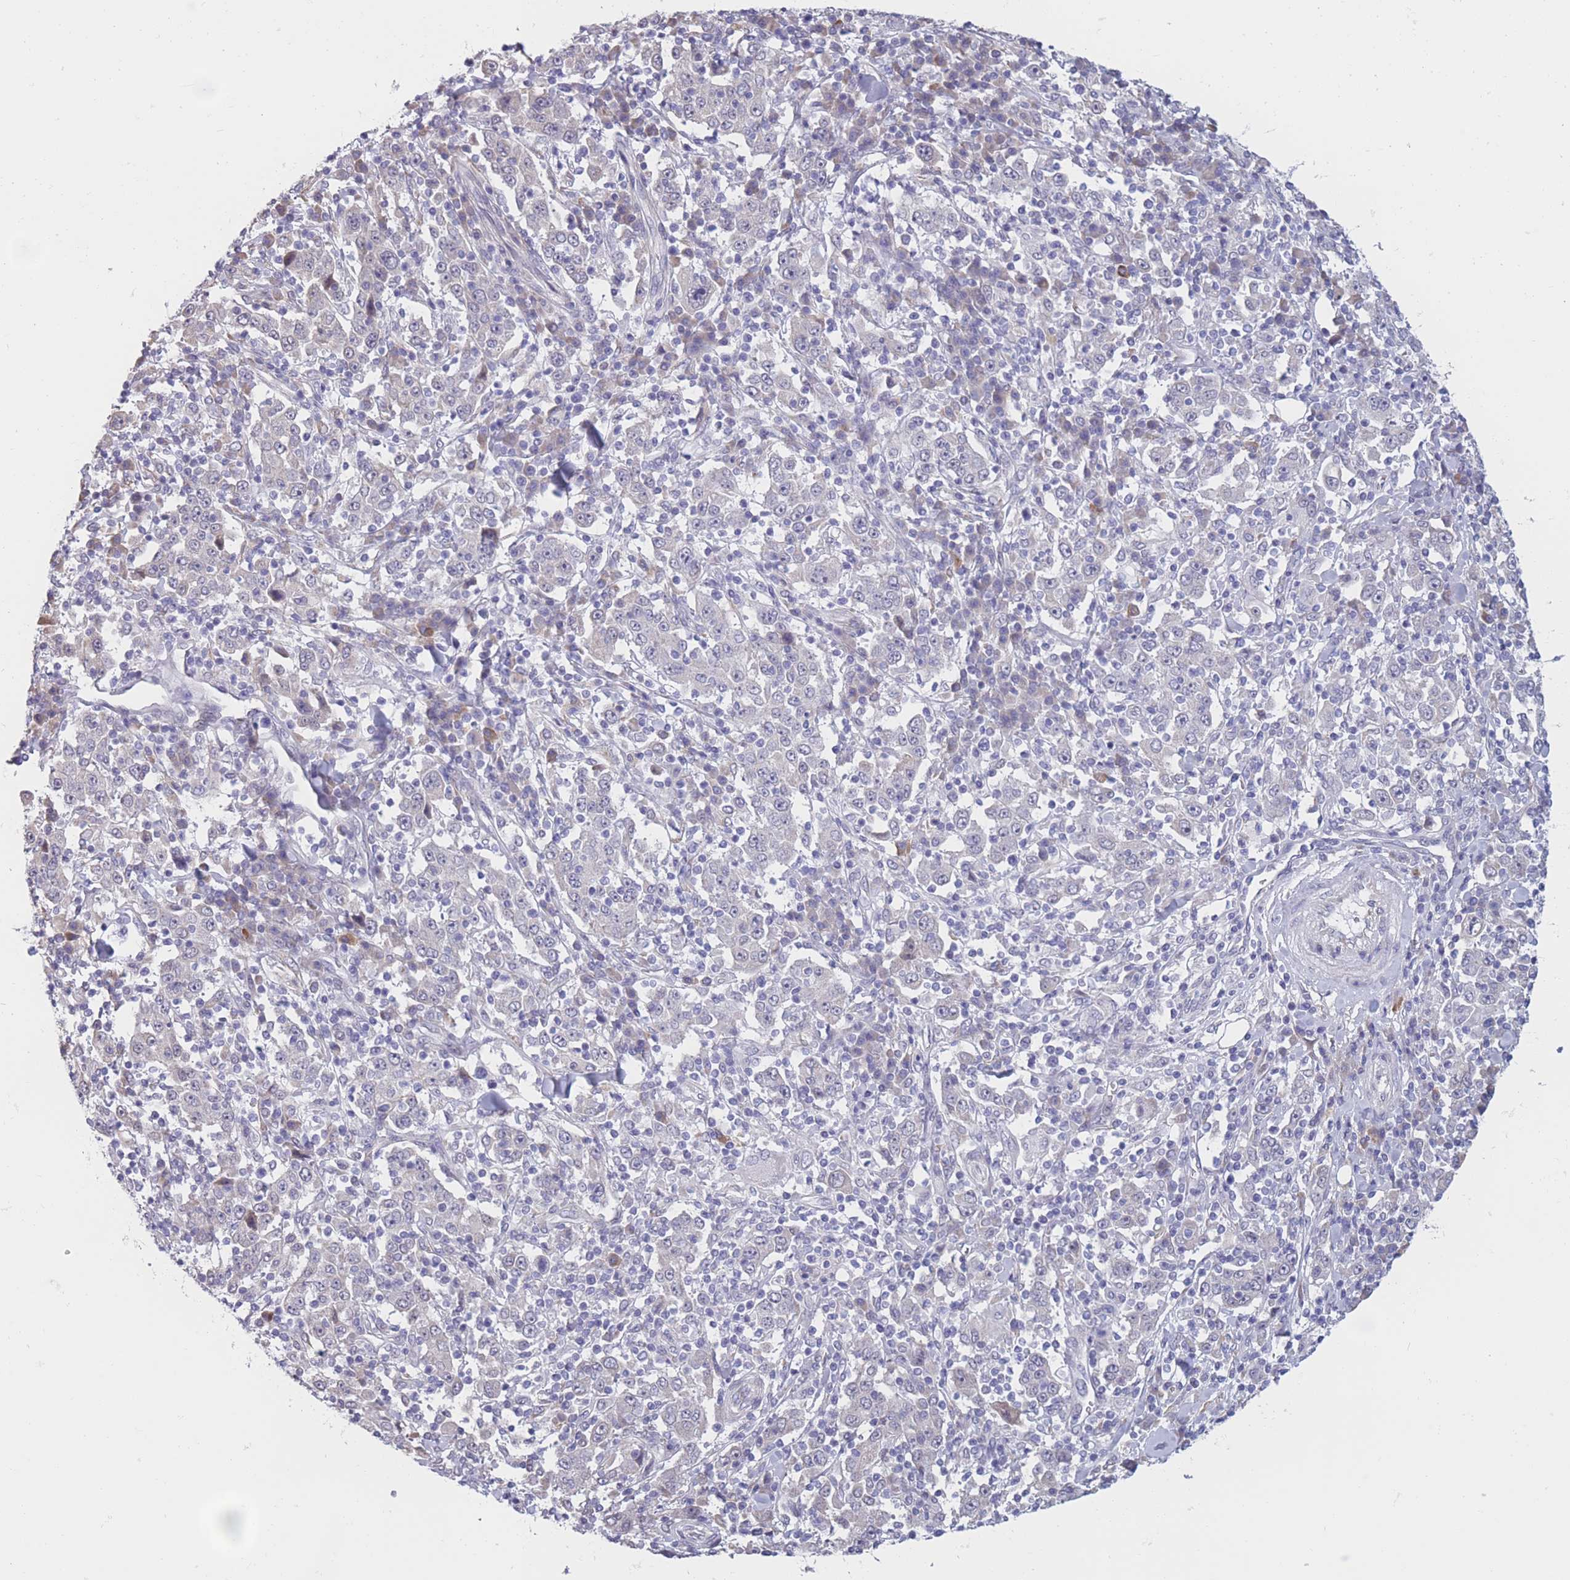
{"staining": {"intensity": "negative", "quantity": "none", "location": "none"}, "tissue": "stomach cancer", "cell_type": "Tumor cells", "image_type": "cancer", "snomed": [{"axis": "morphology", "description": "Normal tissue, NOS"}, {"axis": "morphology", "description": "Adenocarcinoma, NOS"}, {"axis": "topography", "description": "Stomach, upper"}, {"axis": "topography", "description": "Stomach"}], "caption": "Stomach adenocarcinoma was stained to show a protein in brown. There is no significant staining in tumor cells.", "gene": "COL27A1", "patient": {"sex": "male", "age": 59}}